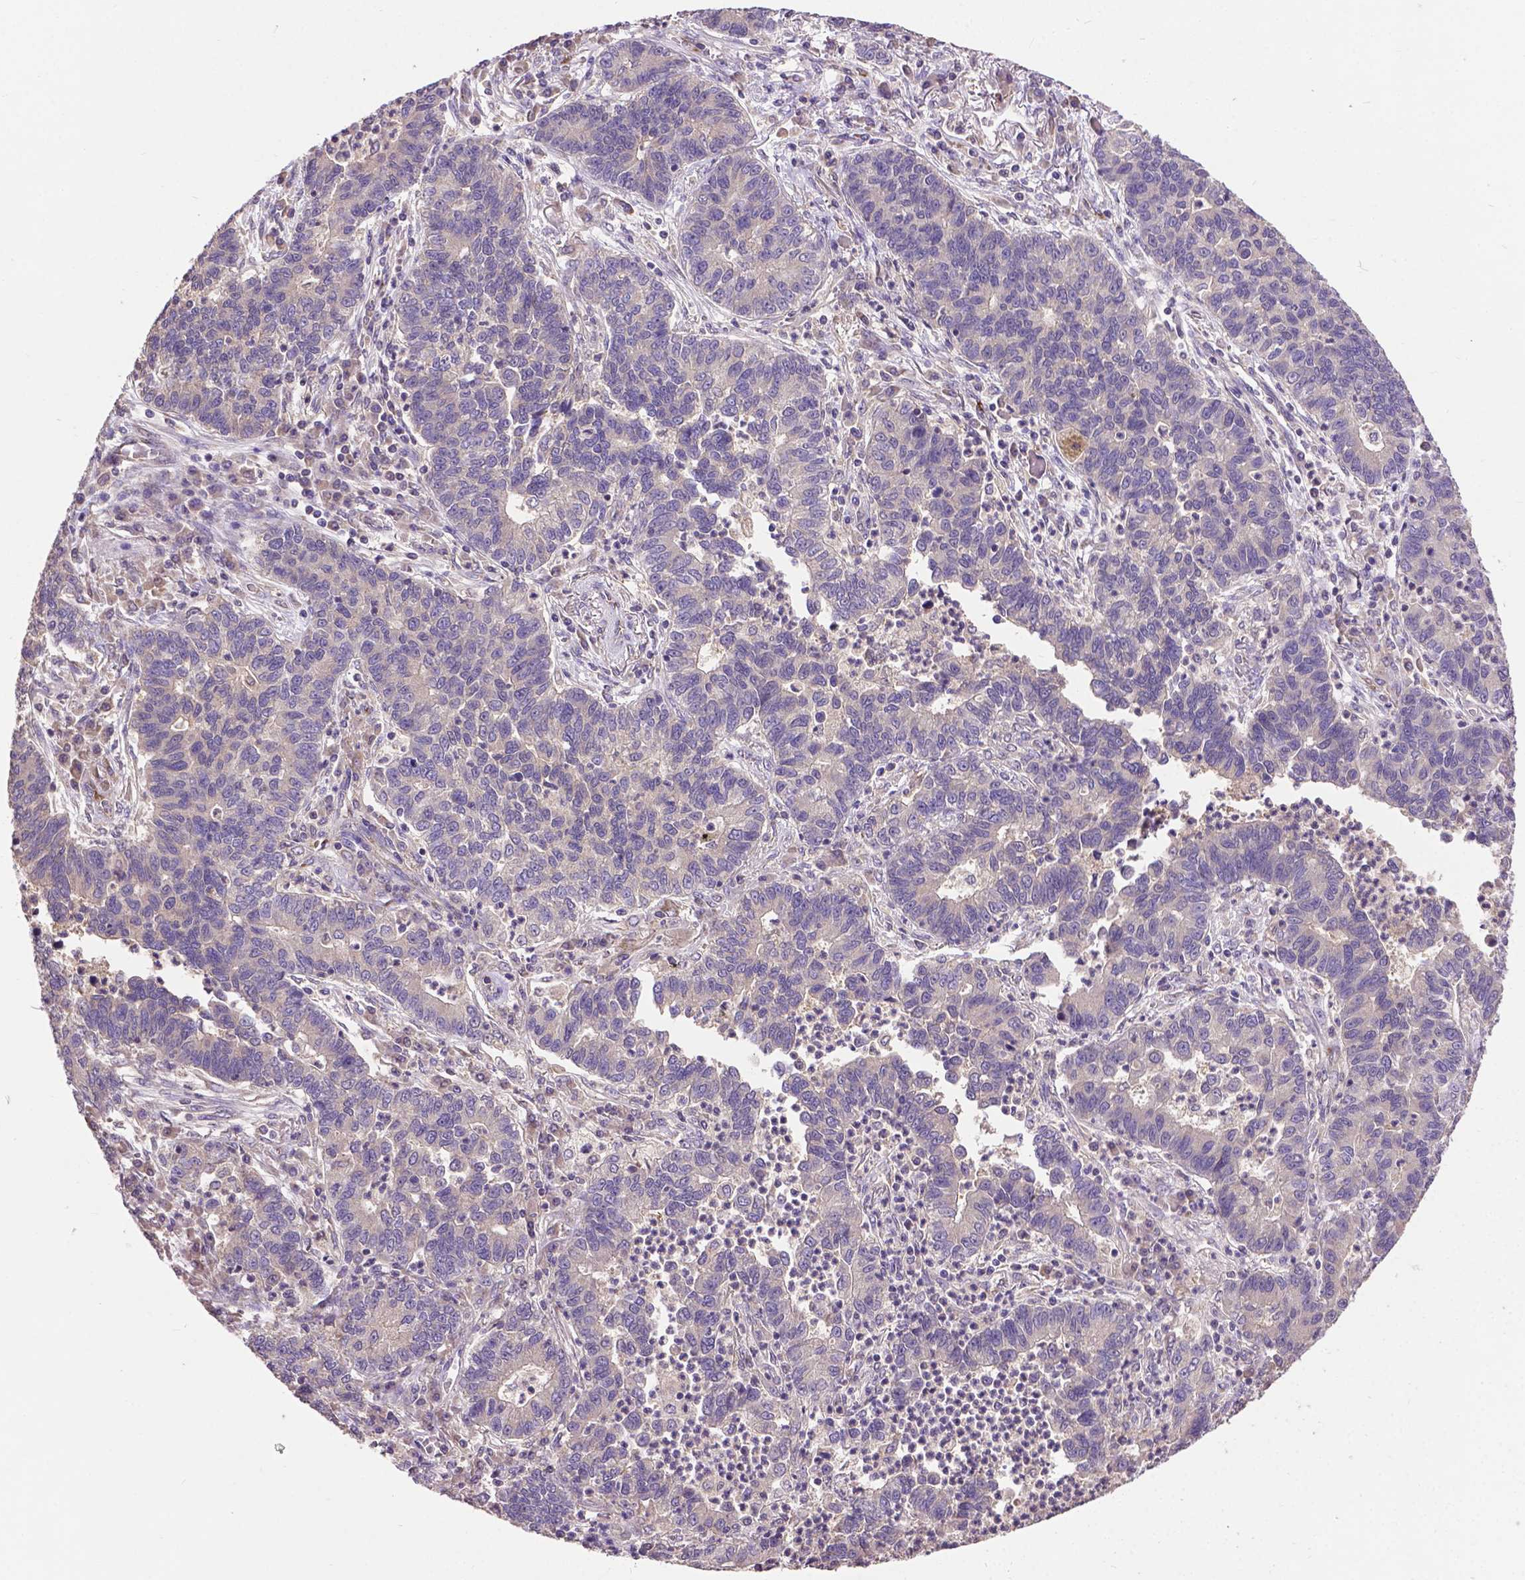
{"staining": {"intensity": "negative", "quantity": "none", "location": "none"}, "tissue": "lung cancer", "cell_type": "Tumor cells", "image_type": "cancer", "snomed": [{"axis": "morphology", "description": "Adenocarcinoma, NOS"}, {"axis": "topography", "description": "Lung"}], "caption": "A photomicrograph of human lung cancer is negative for staining in tumor cells.", "gene": "ZNF337", "patient": {"sex": "female", "age": 57}}